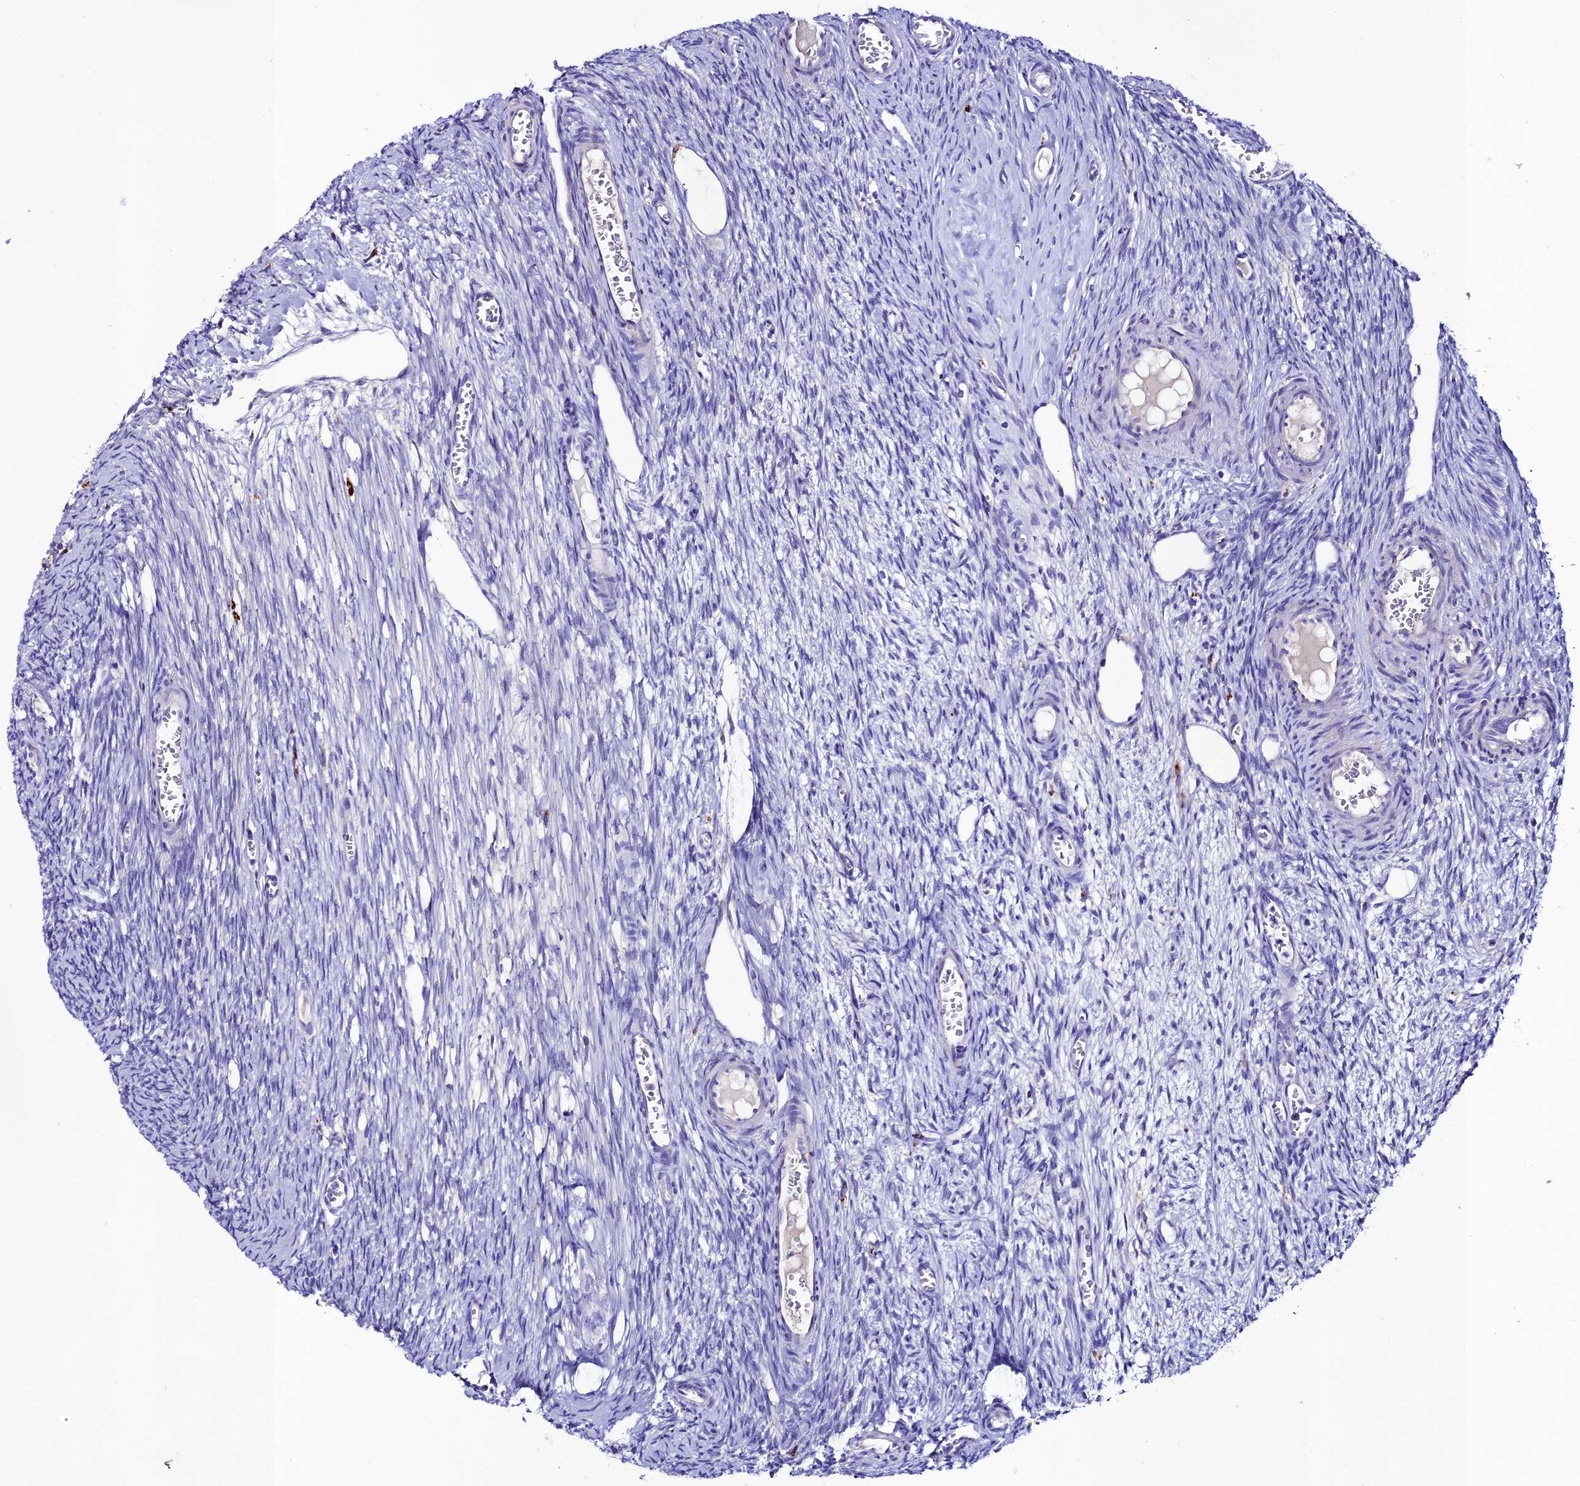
{"staining": {"intensity": "negative", "quantity": "none", "location": "none"}, "tissue": "ovary", "cell_type": "Follicle cells", "image_type": "normal", "snomed": [{"axis": "morphology", "description": "Normal tissue, NOS"}, {"axis": "topography", "description": "Ovary"}], "caption": "The image shows no significant staining in follicle cells of ovary.", "gene": "OR51Q1", "patient": {"sex": "female", "age": 44}}